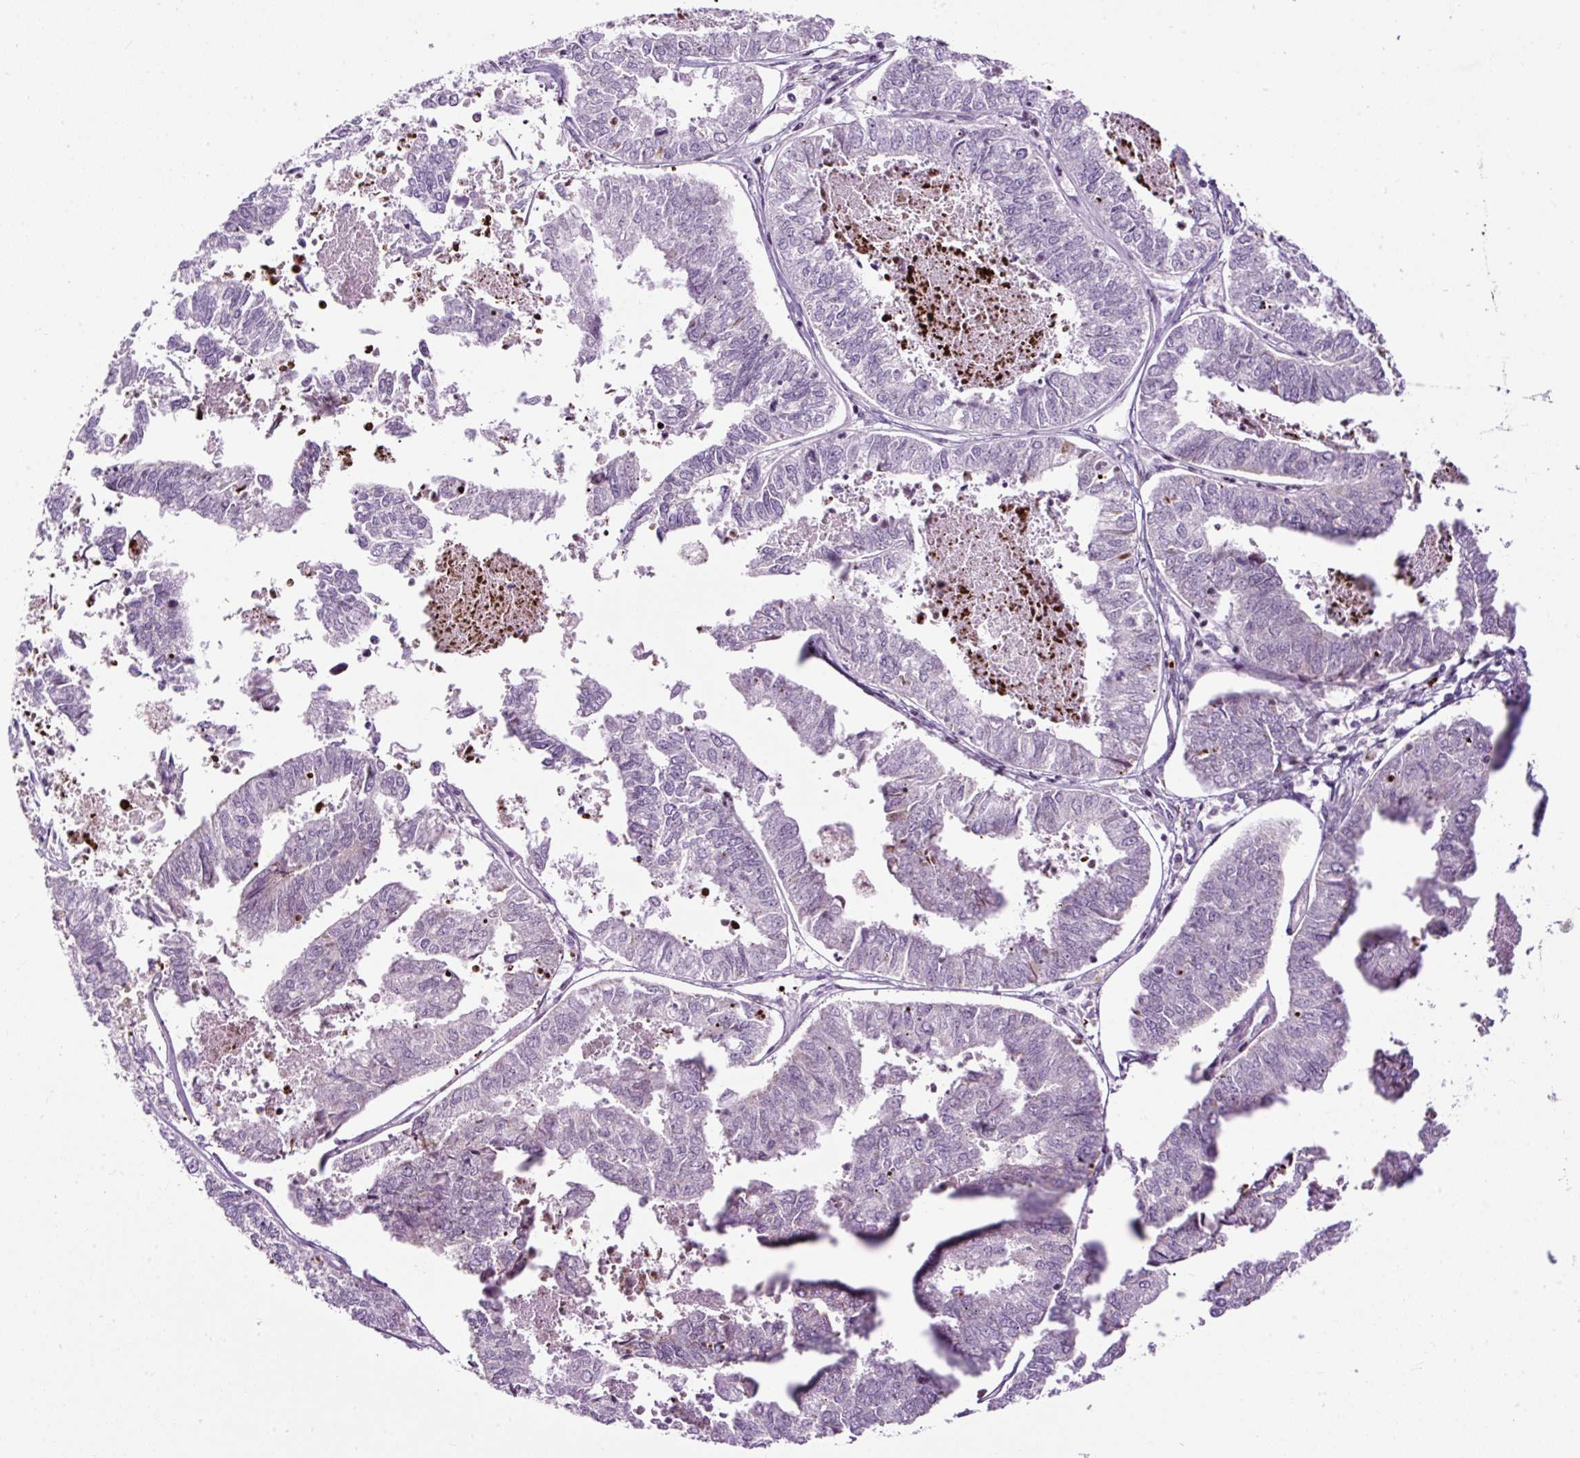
{"staining": {"intensity": "negative", "quantity": "none", "location": "none"}, "tissue": "endometrial cancer", "cell_type": "Tumor cells", "image_type": "cancer", "snomed": [{"axis": "morphology", "description": "Adenocarcinoma, NOS"}, {"axis": "topography", "description": "Endometrium"}], "caption": "Immunohistochemistry (IHC) of endometrial cancer reveals no expression in tumor cells. (Immunohistochemistry (IHC), brightfield microscopy, high magnification).", "gene": "FMC1", "patient": {"sex": "female", "age": 73}}